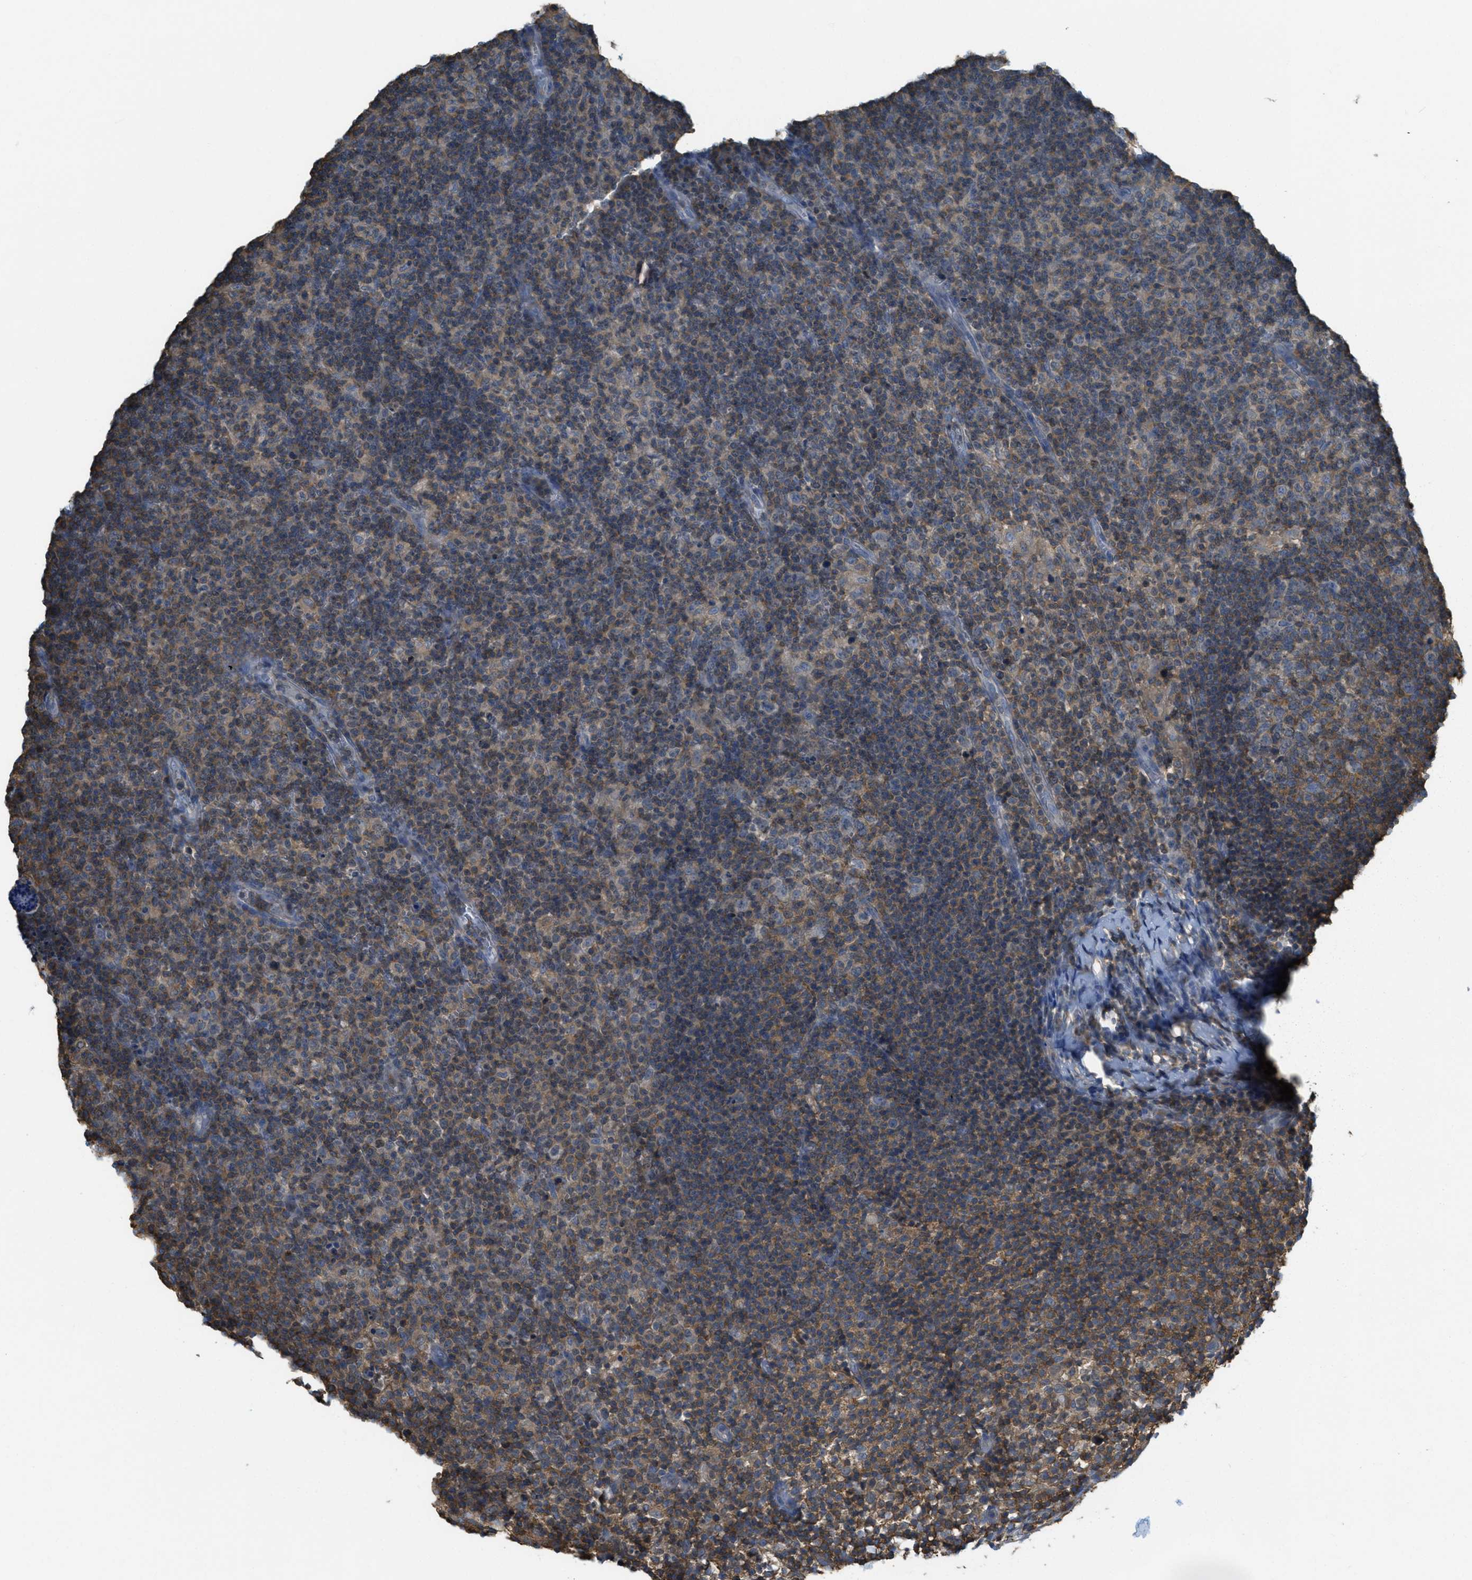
{"staining": {"intensity": "weak", "quantity": ">75%", "location": "cytoplasmic/membranous"}, "tissue": "lymph node", "cell_type": "Germinal center cells", "image_type": "normal", "snomed": [{"axis": "morphology", "description": "Normal tissue, NOS"}, {"axis": "morphology", "description": "Inflammation, NOS"}, {"axis": "topography", "description": "Lymph node"}], "caption": "This is a micrograph of immunohistochemistry (IHC) staining of normal lymph node, which shows weak positivity in the cytoplasmic/membranous of germinal center cells.", "gene": "GRIK2", "patient": {"sex": "male", "age": 55}}